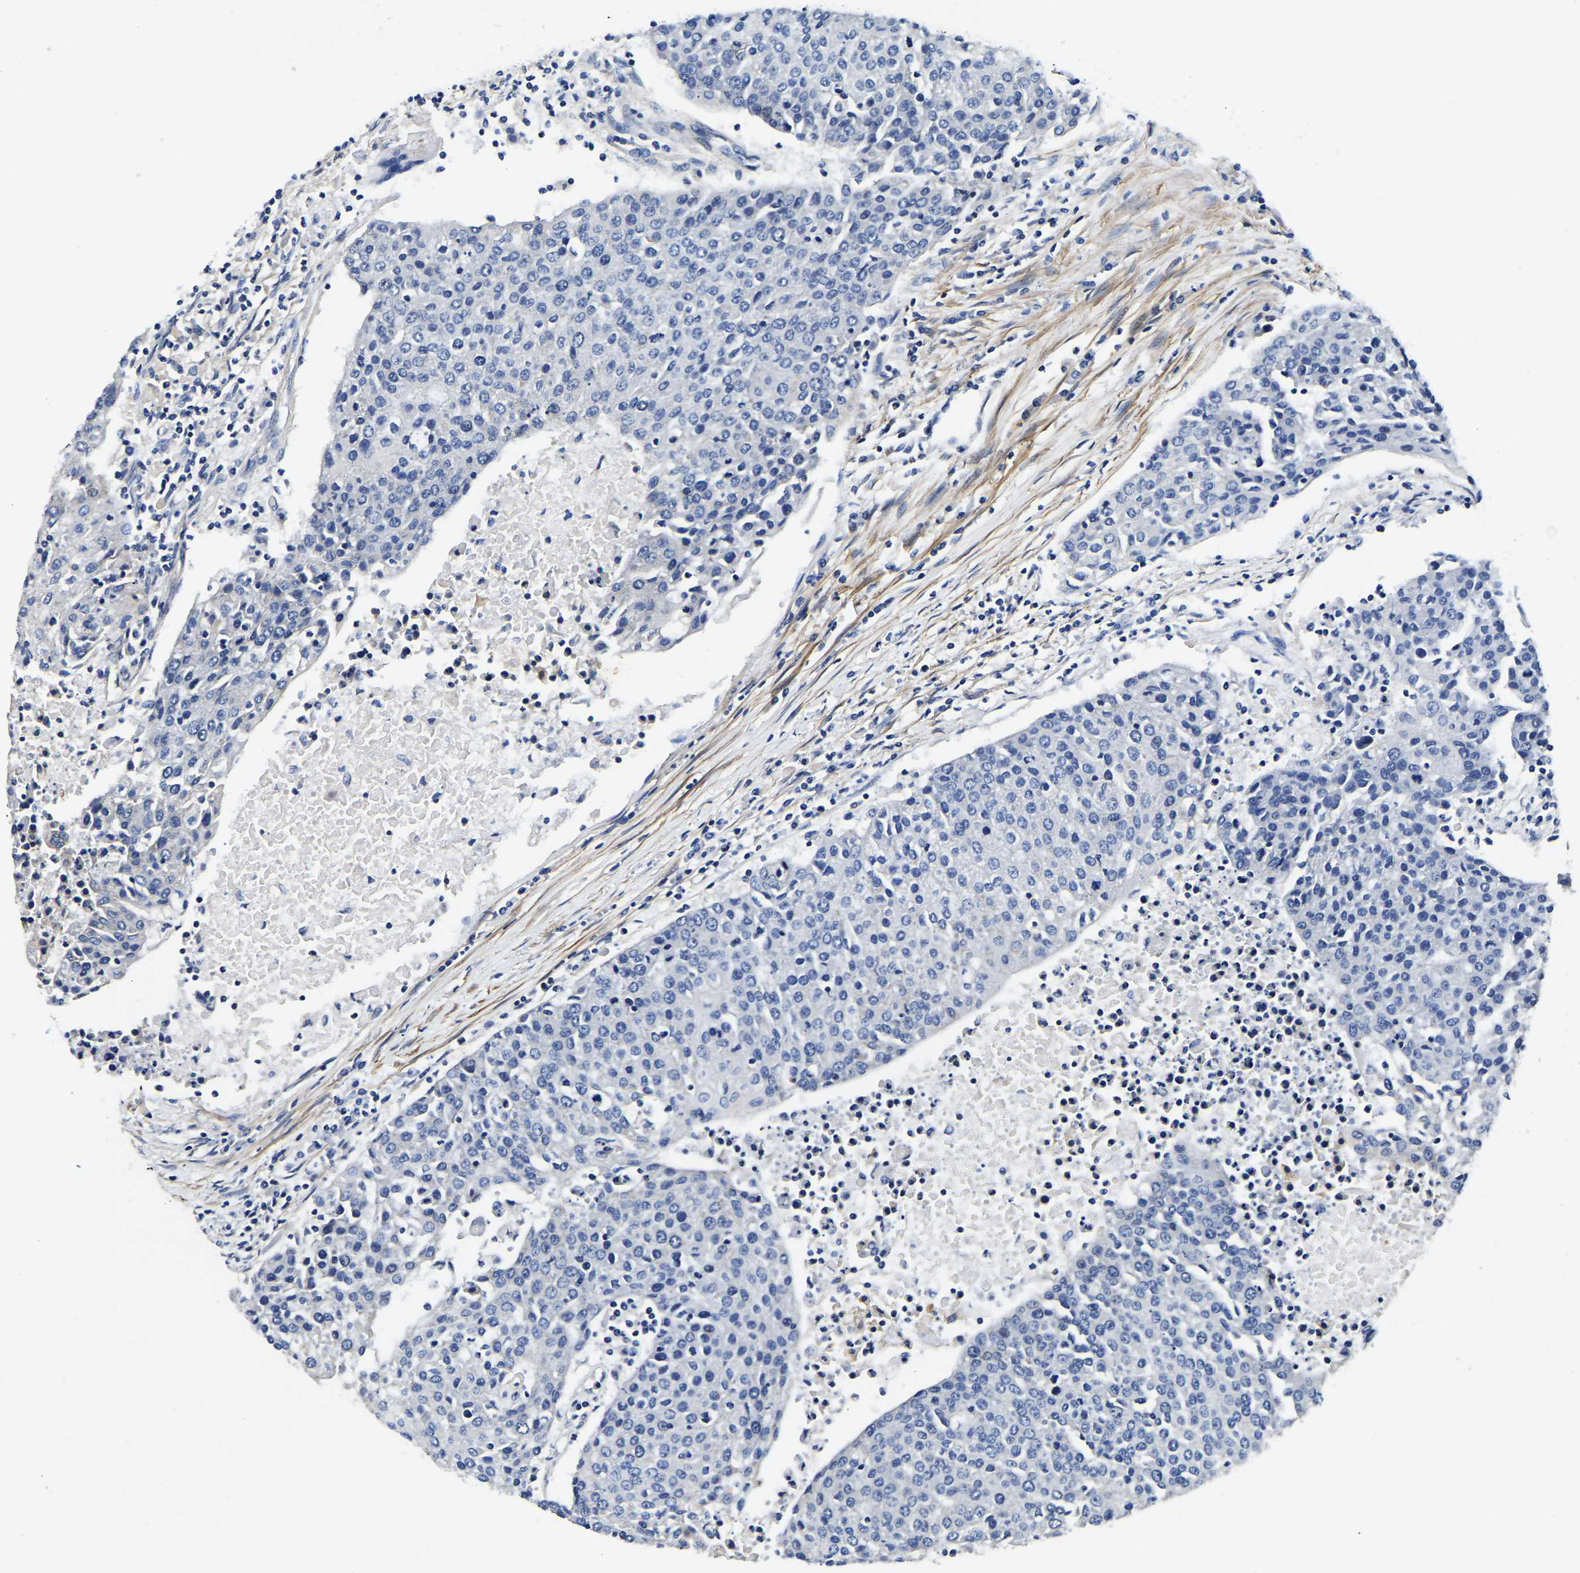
{"staining": {"intensity": "negative", "quantity": "none", "location": "none"}, "tissue": "urothelial cancer", "cell_type": "Tumor cells", "image_type": "cancer", "snomed": [{"axis": "morphology", "description": "Urothelial carcinoma, High grade"}, {"axis": "topography", "description": "Urinary bladder"}], "caption": "IHC micrograph of human high-grade urothelial carcinoma stained for a protein (brown), which reveals no positivity in tumor cells.", "gene": "KCTD17", "patient": {"sex": "female", "age": 85}}